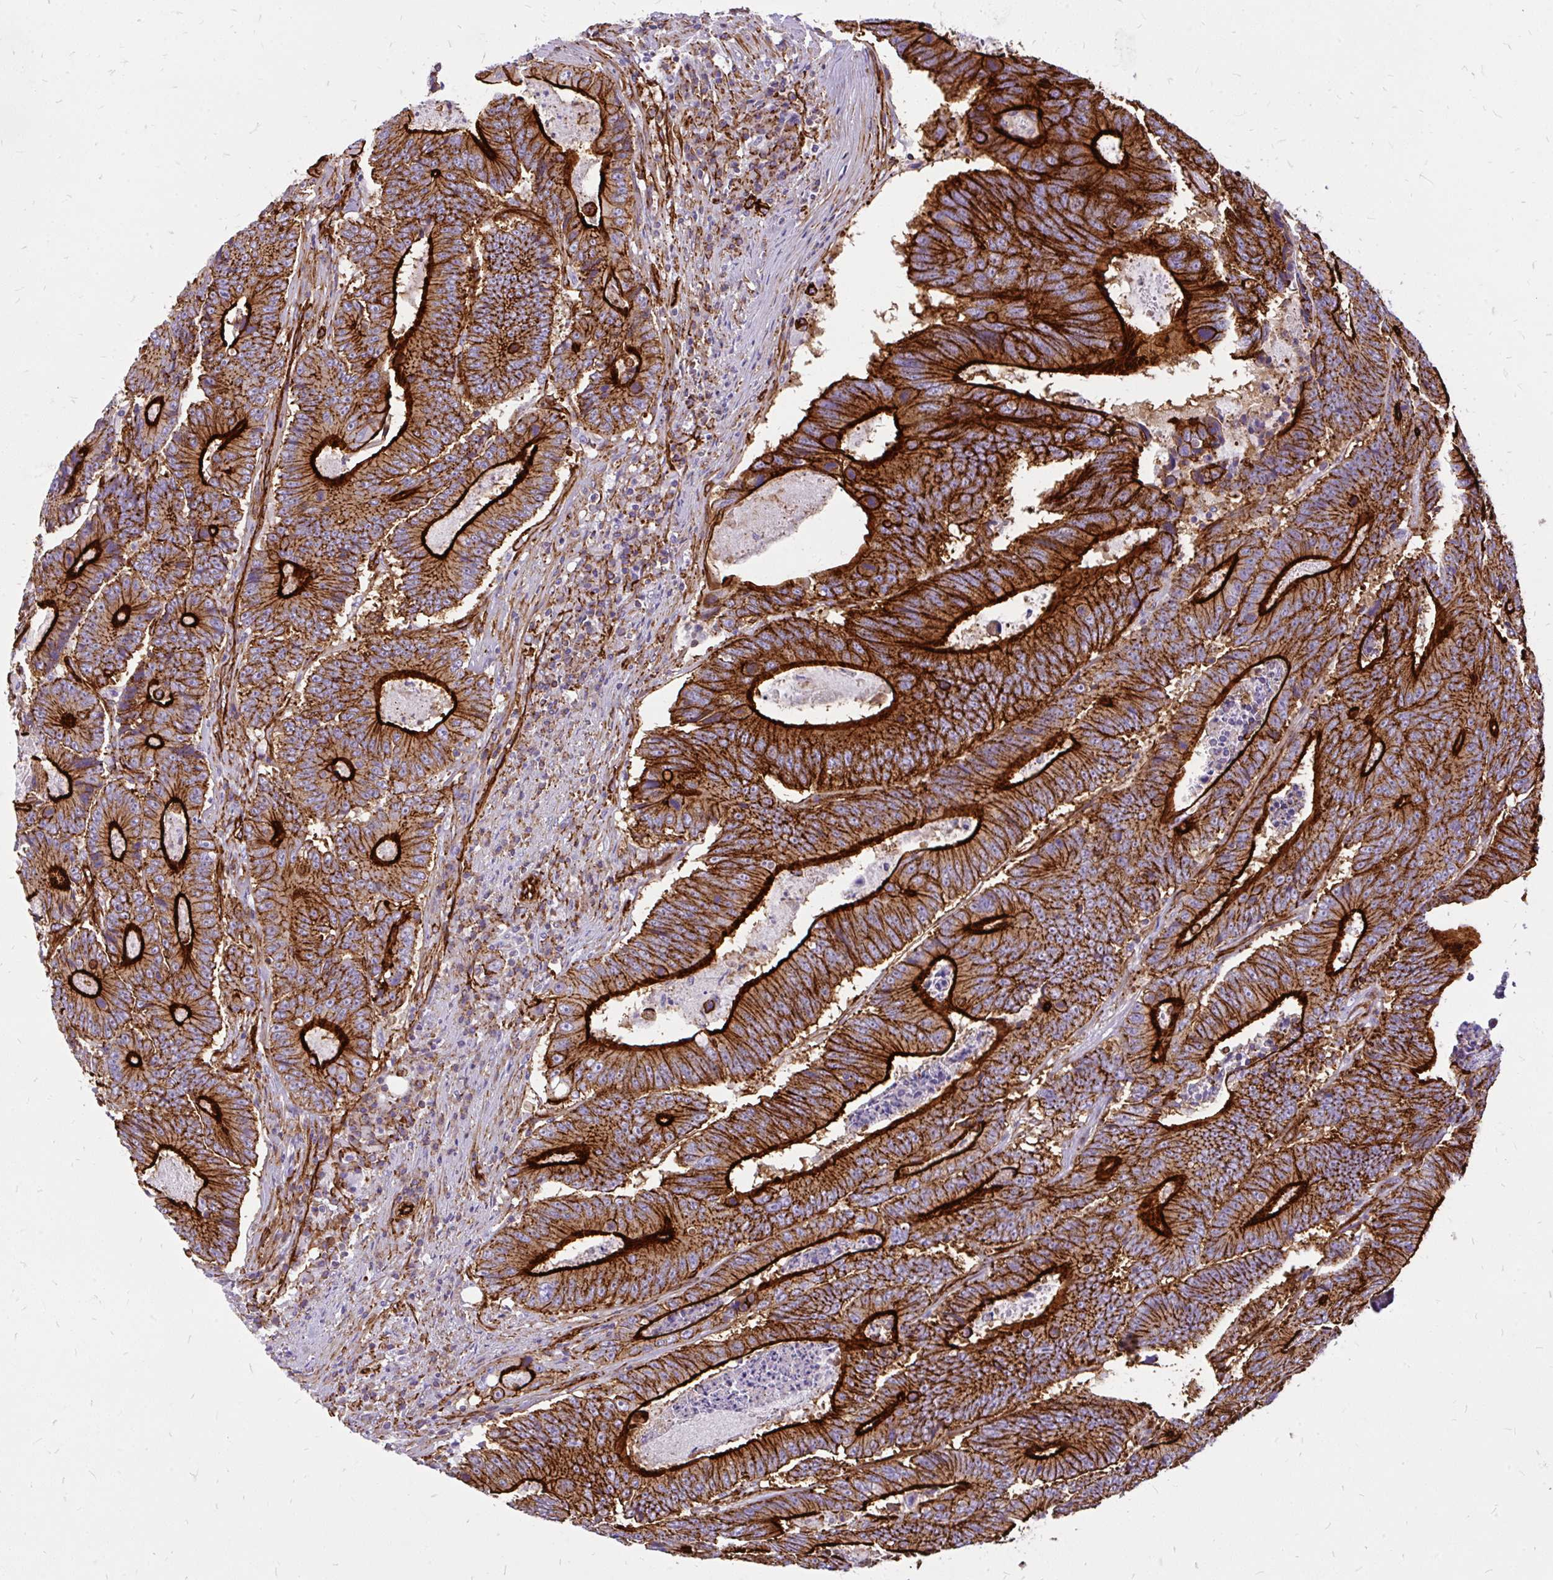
{"staining": {"intensity": "strong", "quantity": ">75%", "location": "cytoplasmic/membranous"}, "tissue": "colorectal cancer", "cell_type": "Tumor cells", "image_type": "cancer", "snomed": [{"axis": "morphology", "description": "Adenocarcinoma, NOS"}, {"axis": "topography", "description": "Colon"}], "caption": "This photomicrograph exhibits immunohistochemistry staining of adenocarcinoma (colorectal), with high strong cytoplasmic/membranous expression in approximately >75% of tumor cells.", "gene": "MAP1LC3B", "patient": {"sex": "male", "age": 83}}